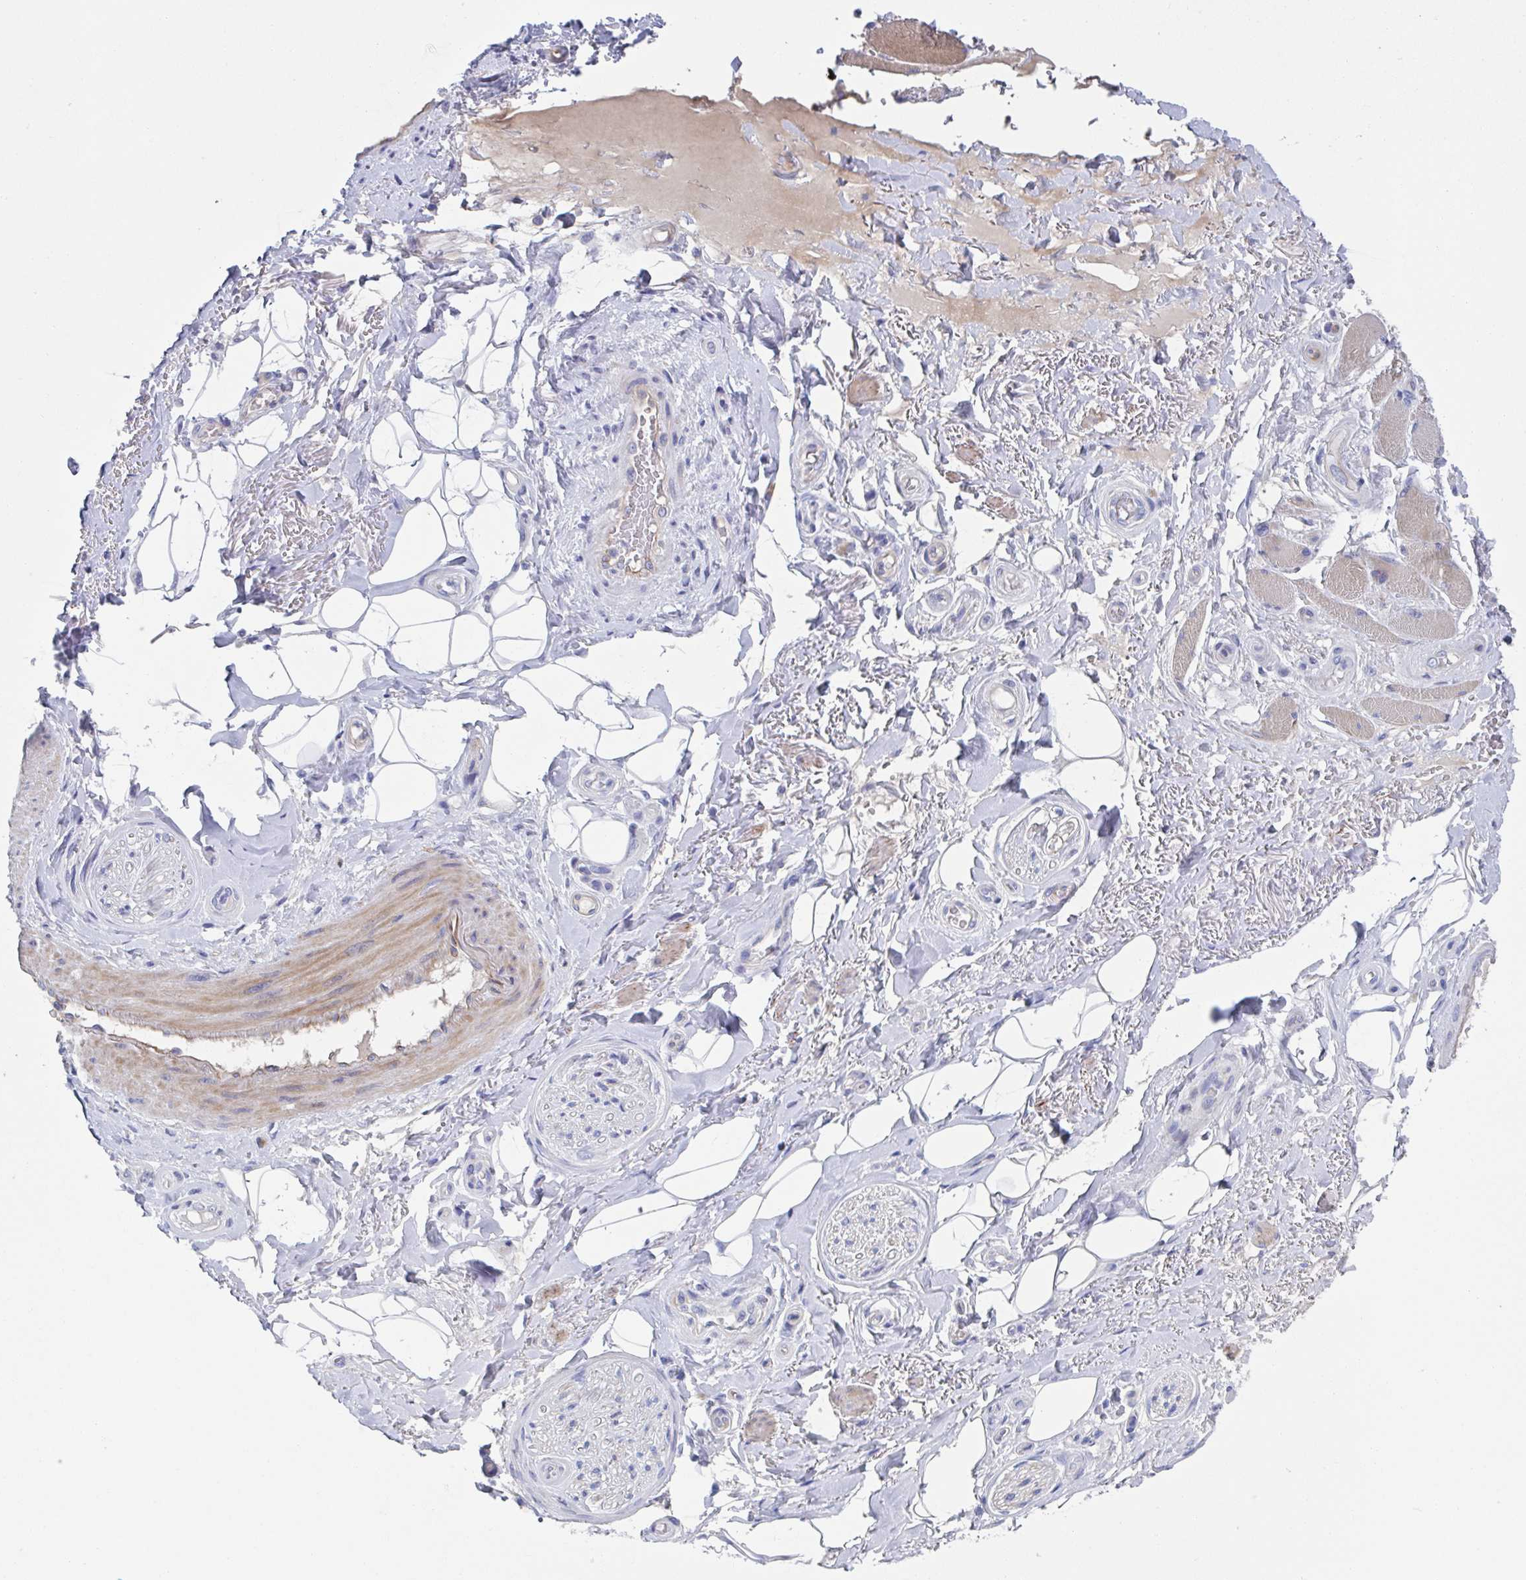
{"staining": {"intensity": "negative", "quantity": "none", "location": "none"}, "tissue": "adipose tissue", "cell_type": "Adipocytes", "image_type": "normal", "snomed": [{"axis": "morphology", "description": "Normal tissue, NOS"}, {"axis": "topography", "description": "Anal"}, {"axis": "topography", "description": "Peripheral nerve tissue"}], "caption": "Immunohistochemistry (IHC) photomicrograph of benign adipose tissue: adipose tissue stained with DAB reveals no significant protein expression in adipocytes.", "gene": "CDH2", "patient": {"sex": "male", "age": 53}}